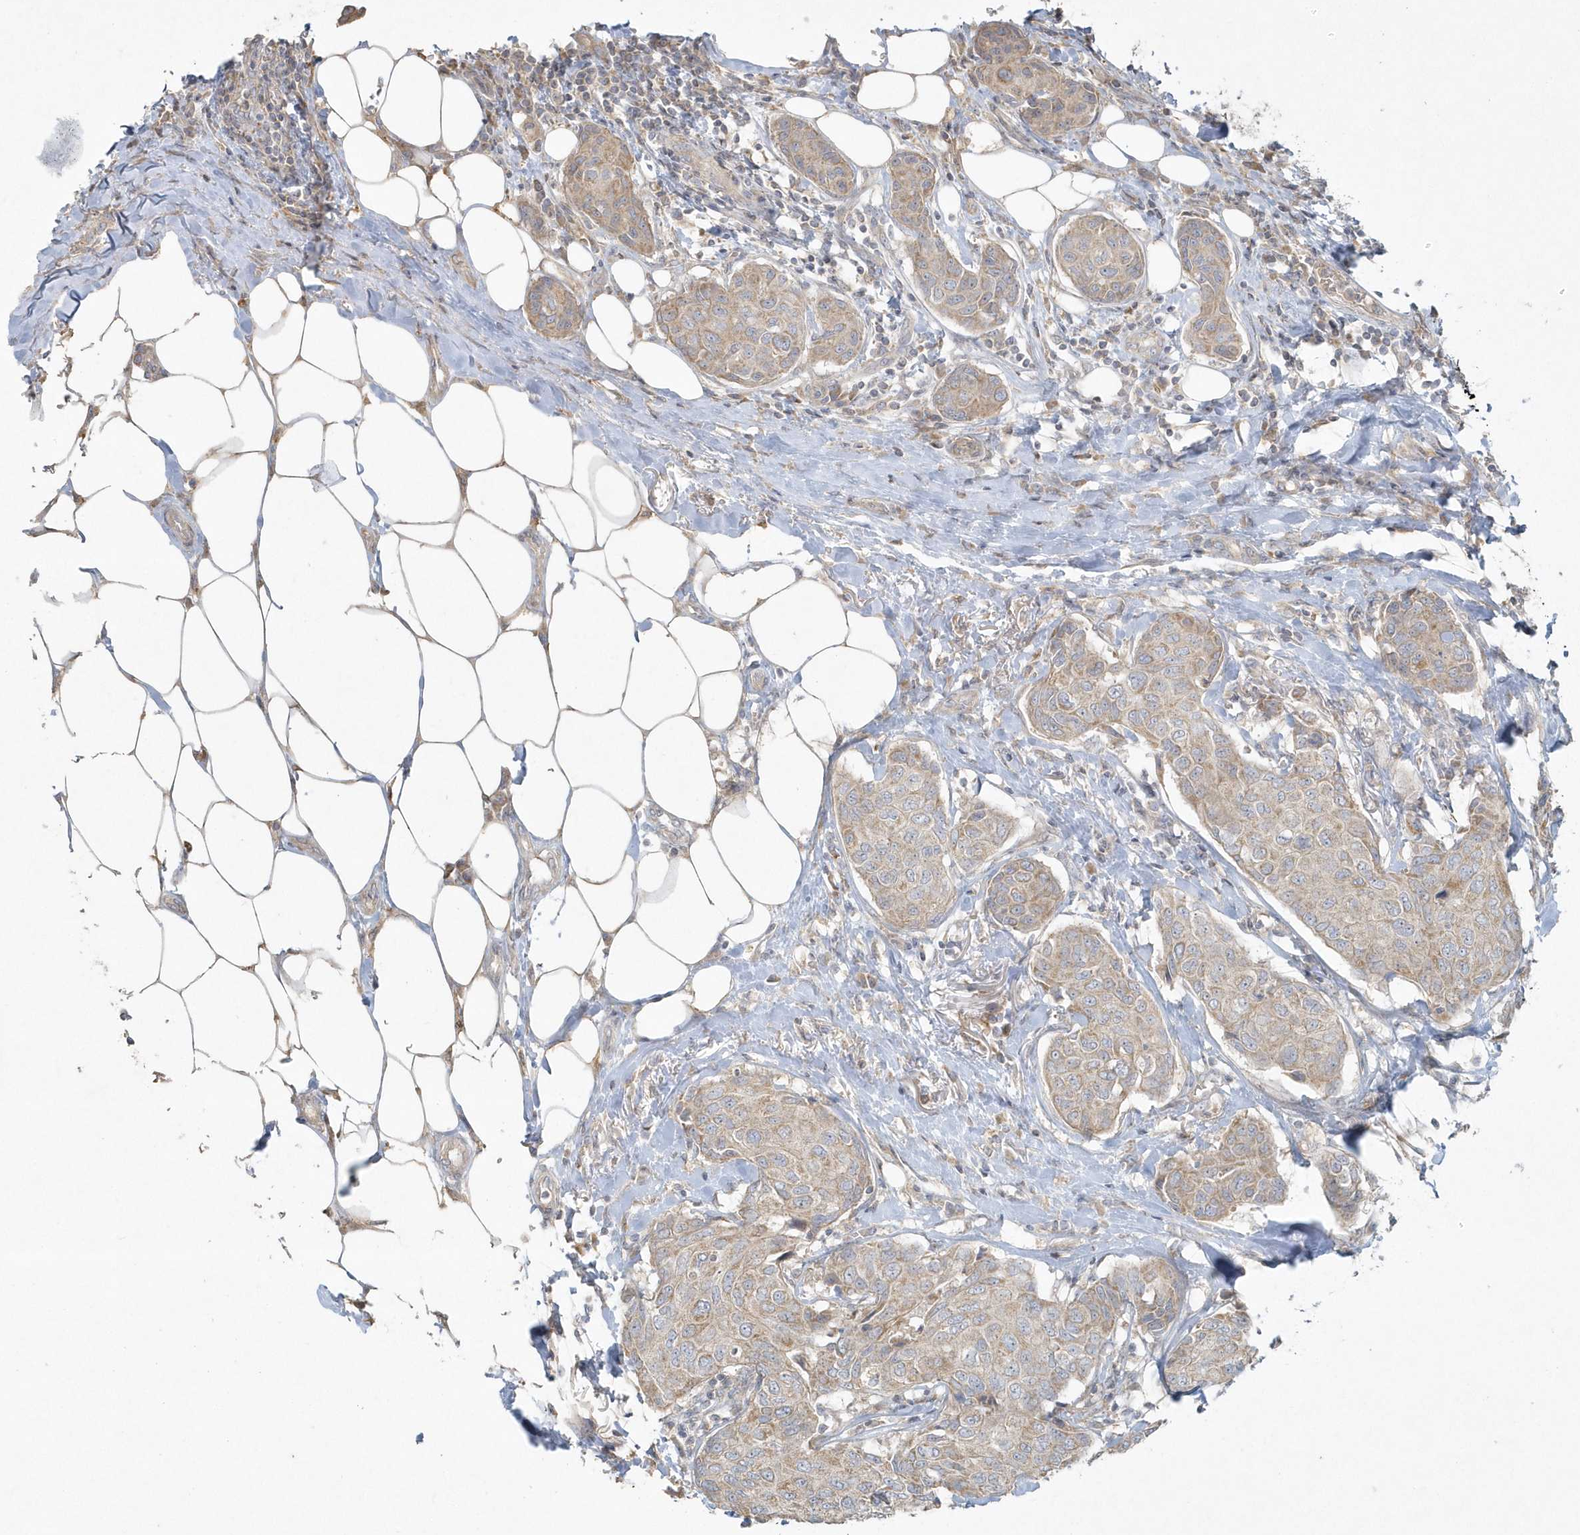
{"staining": {"intensity": "weak", "quantity": "25%-75%", "location": "cytoplasmic/membranous"}, "tissue": "breast cancer", "cell_type": "Tumor cells", "image_type": "cancer", "snomed": [{"axis": "morphology", "description": "Duct carcinoma"}, {"axis": "topography", "description": "Breast"}], "caption": "Approximately 25%-75% of tumor cells in breast invasive ductal carcinoma exhibit weak cytoplasmic/membranous protein staining as visualized by brown immunohistochemical staining.", "gene": "BLTP3A", "patient": {"sex": "female", "age": 80}}